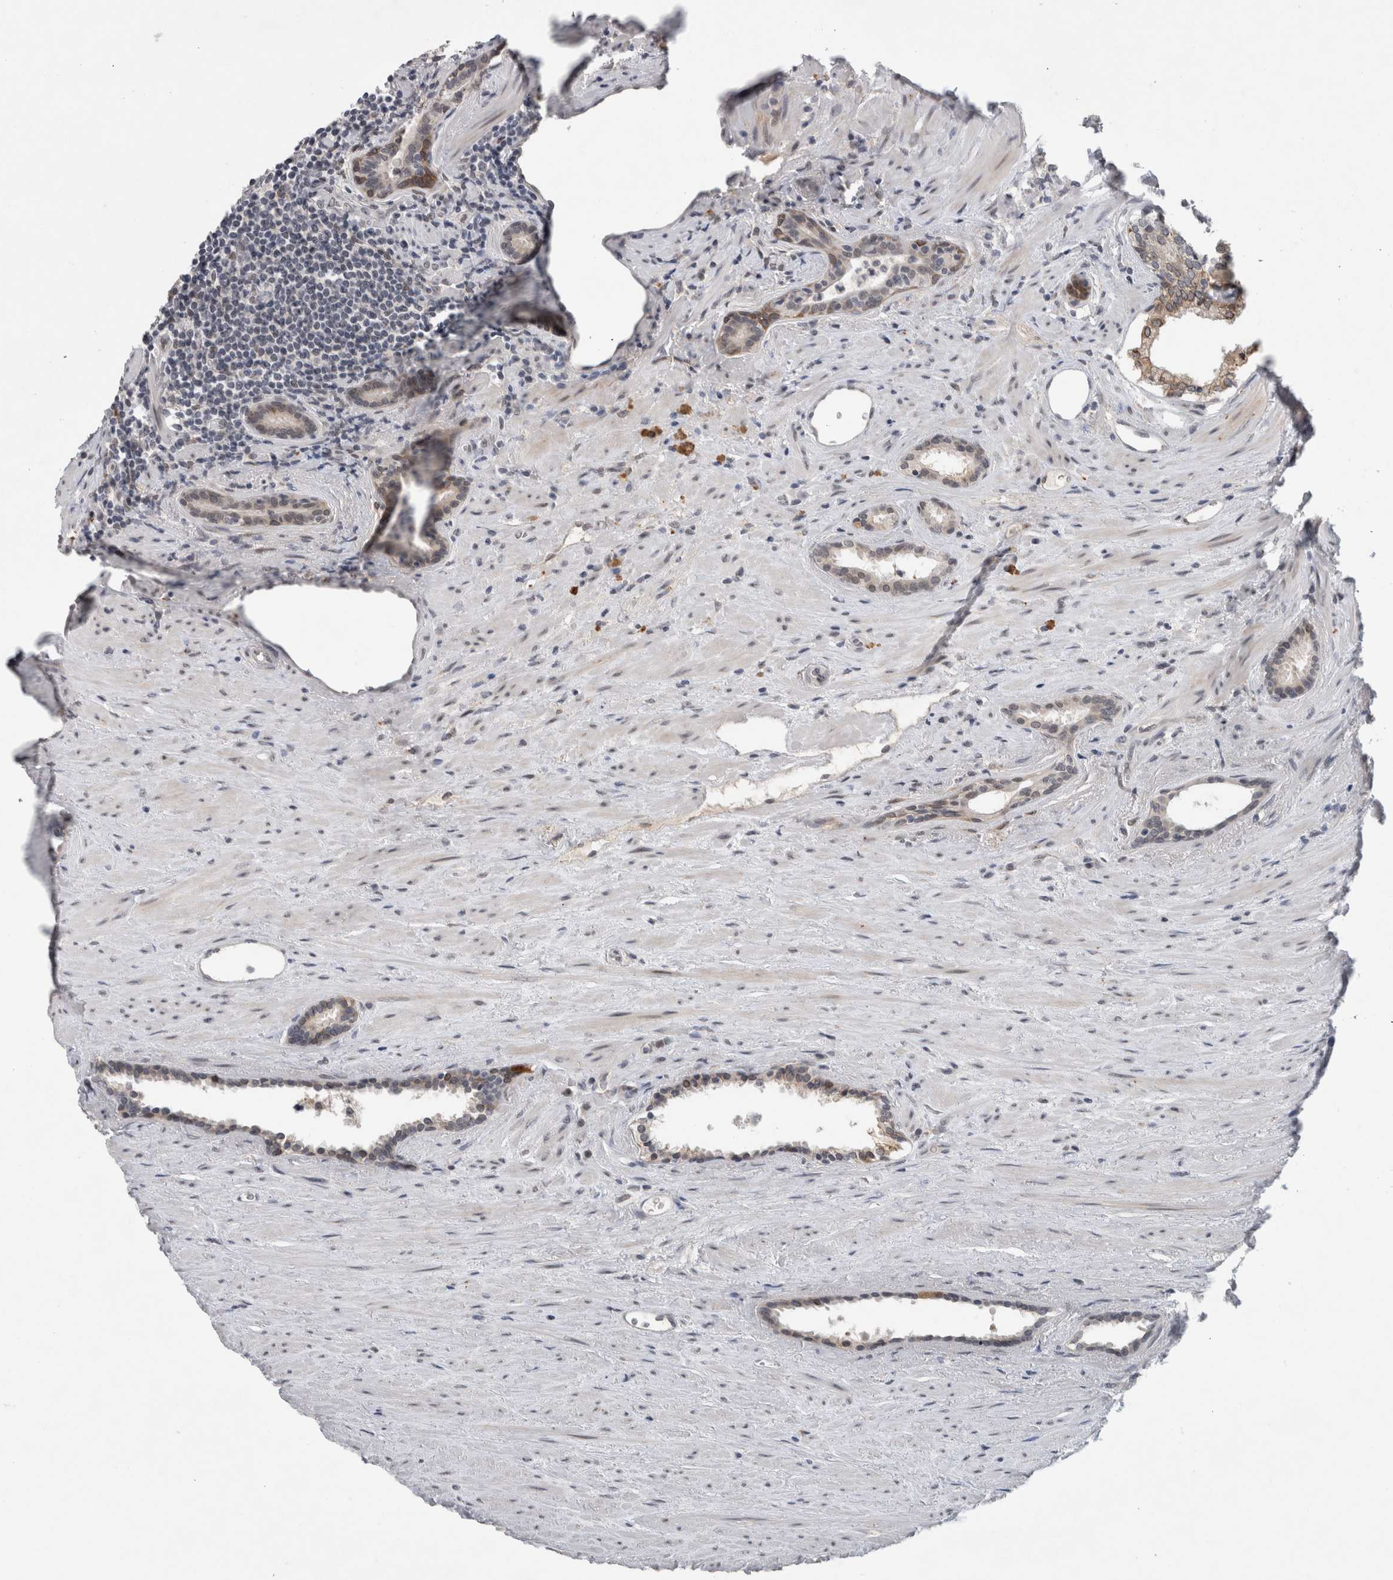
{"staining": {"intensity": "weak", "quantity": "25%-75%", "location": "nuclear"}, "tissue": "prostate cancer", "cell_type": "Tumor cells", "image_type": "cancer", "snomed": [{"axis": "morphology", "description": "Adenocarcinoma, High grade"}, {"axis": "topography", "description": "Prostate"}], "caption": "The photomicrograph reveals a brown stain indicating the presence of a protein in the nuclear of tumor cells in adenocarcinoma (high-grade) (prostate).", "gene": "PRXL2A", "patient": {"sex": "male", "age": 71}}